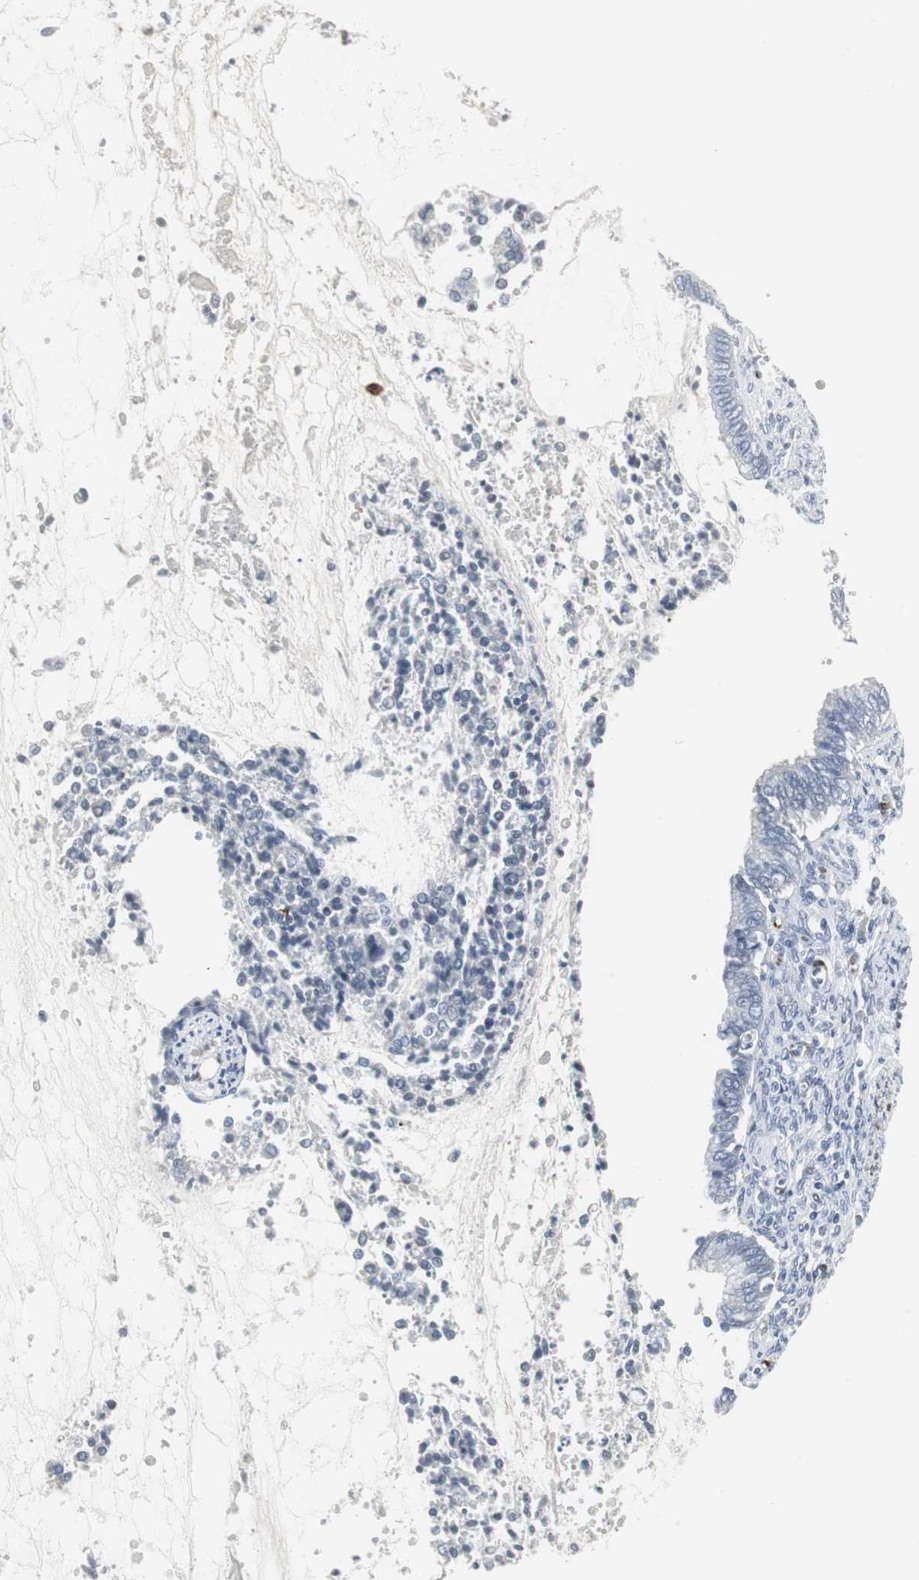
{"staining": {"intensity": "negative", "quantity": "none", "location": "none"}, "tissue": "cervical cancer", "cell_type": "Tumor cells", "image_type": "cancer", "snomed": [{"axis": "morphology", "description": "Adenocarcinoma, NOS"}, {"axis": "topography", "description": "Cervix"}], "caption": "DAB (3,3'-diaminobenzidine) immunohistochemical staining of human cervical cancer demonstrates no significant expression in tumor cells.", "gene": "PPP1R14A", "patient": {"sex": "female", "age": 44}}